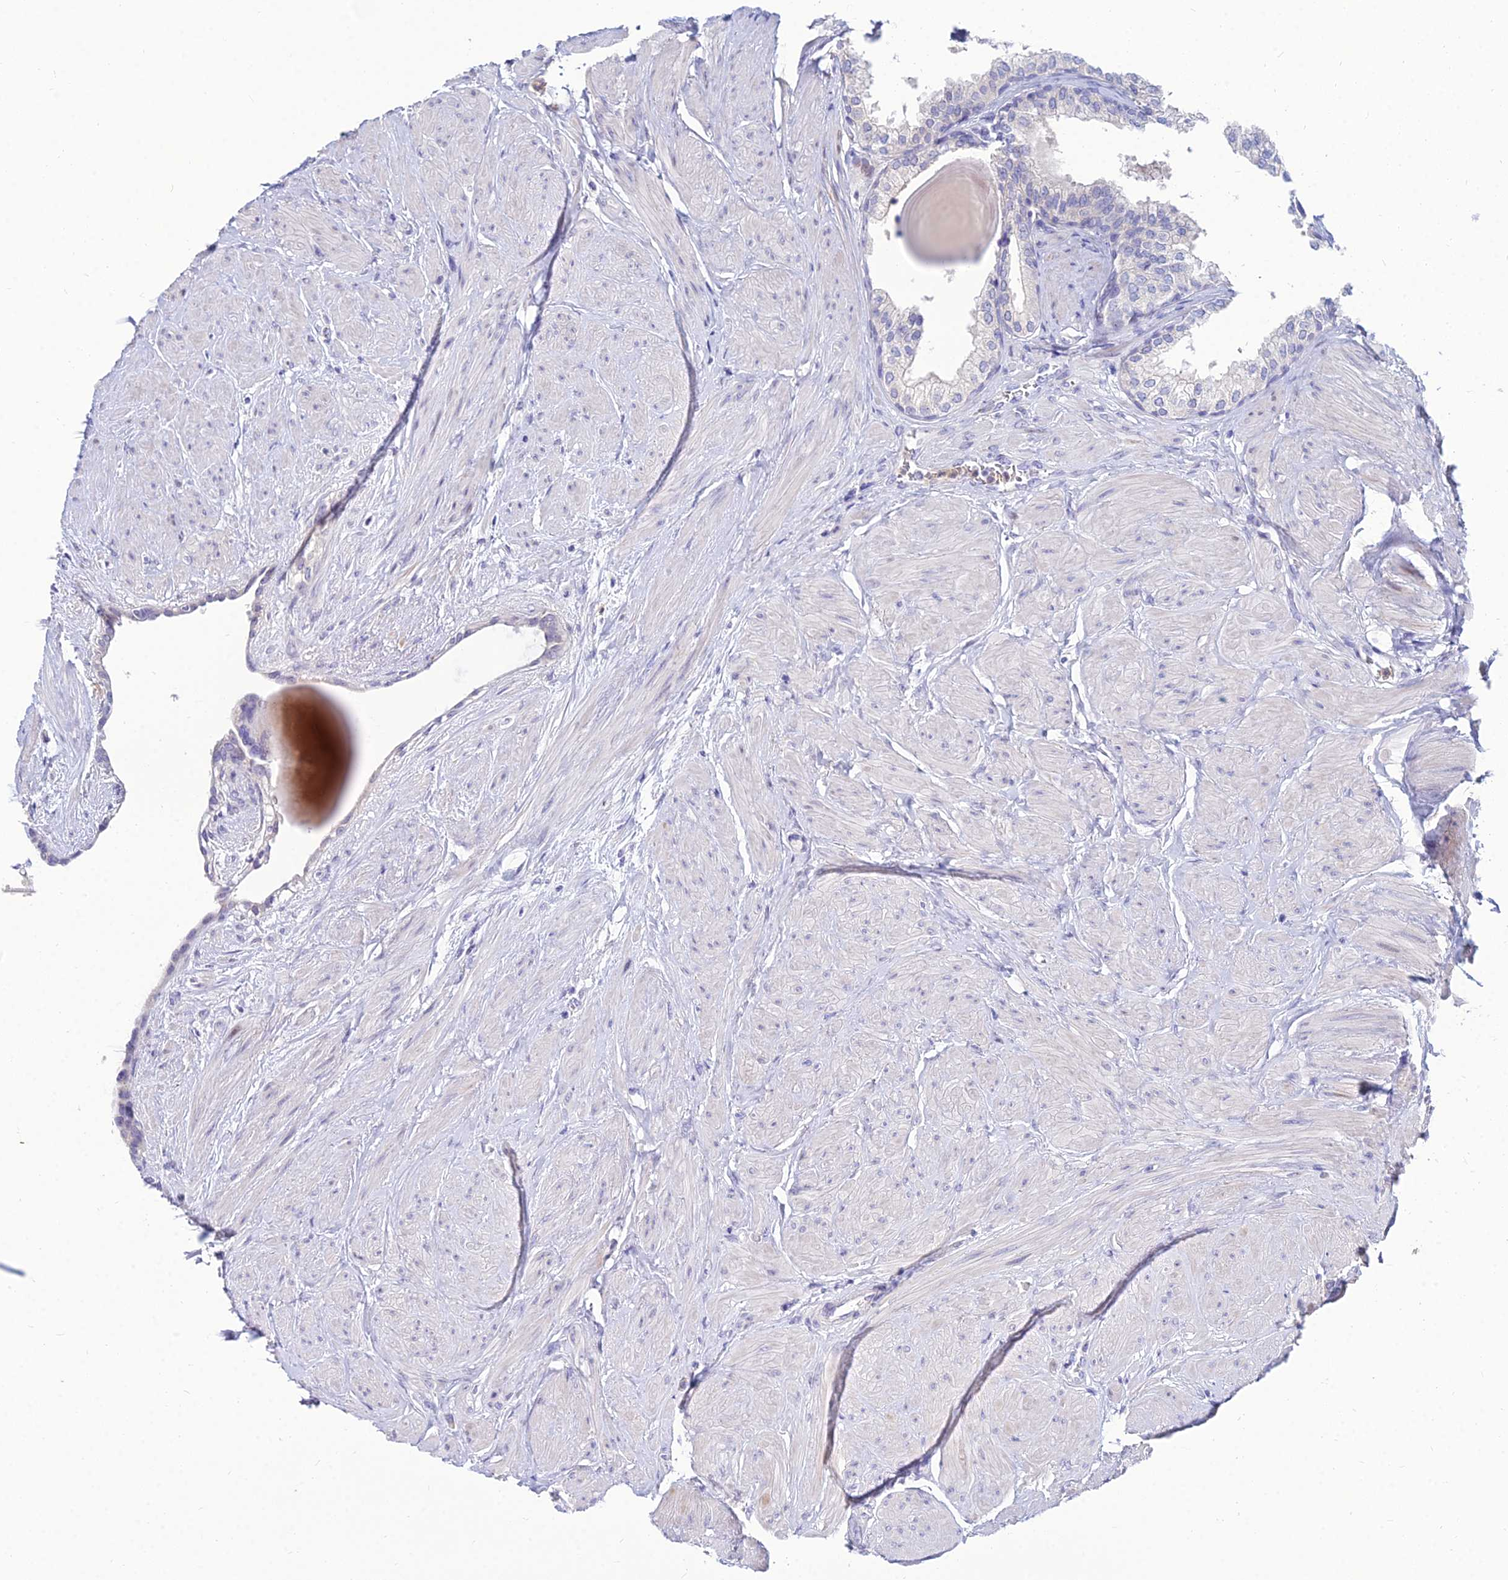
{"staining": {"intensity": "negative", "quantity": "none", "location": "none"}, "tissue": "prostate", "cell_type": "Glandular cells", "image_type": "normal", "snomed": [{"axis": "morphology", "description": "Normal tissue, NOS"}, {"axis": "topography", "description": "Prostate"}], "caption": "A histopathology image of prostate stained for a protein shows no brown staining in glandular cells.", "gene": "GOLGA6A", "patient": {"sex": "male", "age": 48}}